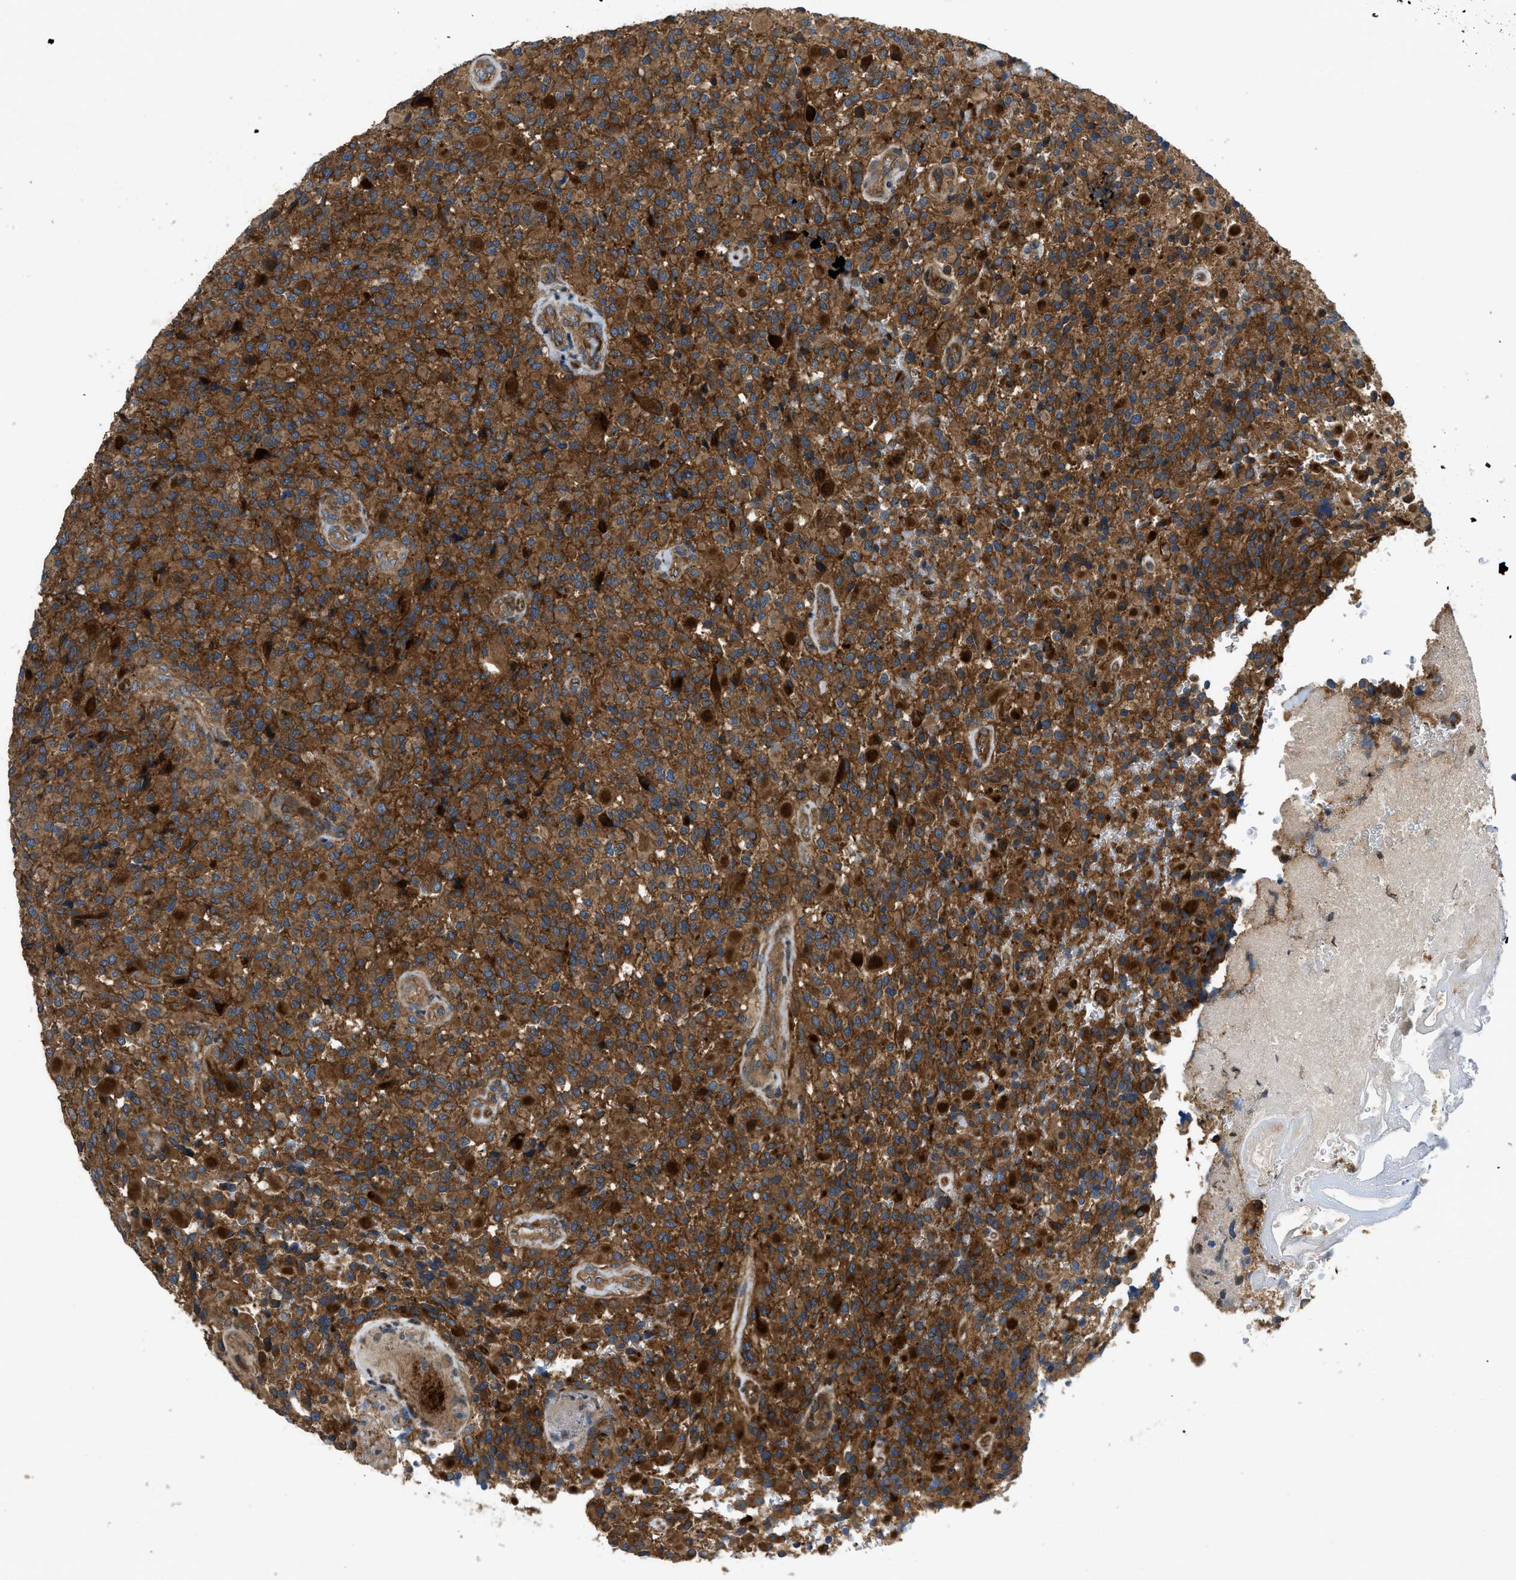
{"staining": {"intensity": "strong", "quantity": "25%-75%", "location": "cytoplasmic/membranous"}, "tissue": "glioma", "cell_type": "Tumor cells", "image_type": "cancer", "snomed": [{"axis": "morphology", "description": "Glioma, malignant, High grade"}, {"axis": "topography", "description": "Brain"}], "caption": "Human glioma stained with a protein marker demonstrates strong staining in tumor cells.", "gene": "CNNM3", "patient": {"sex": "male", "age": 71}}